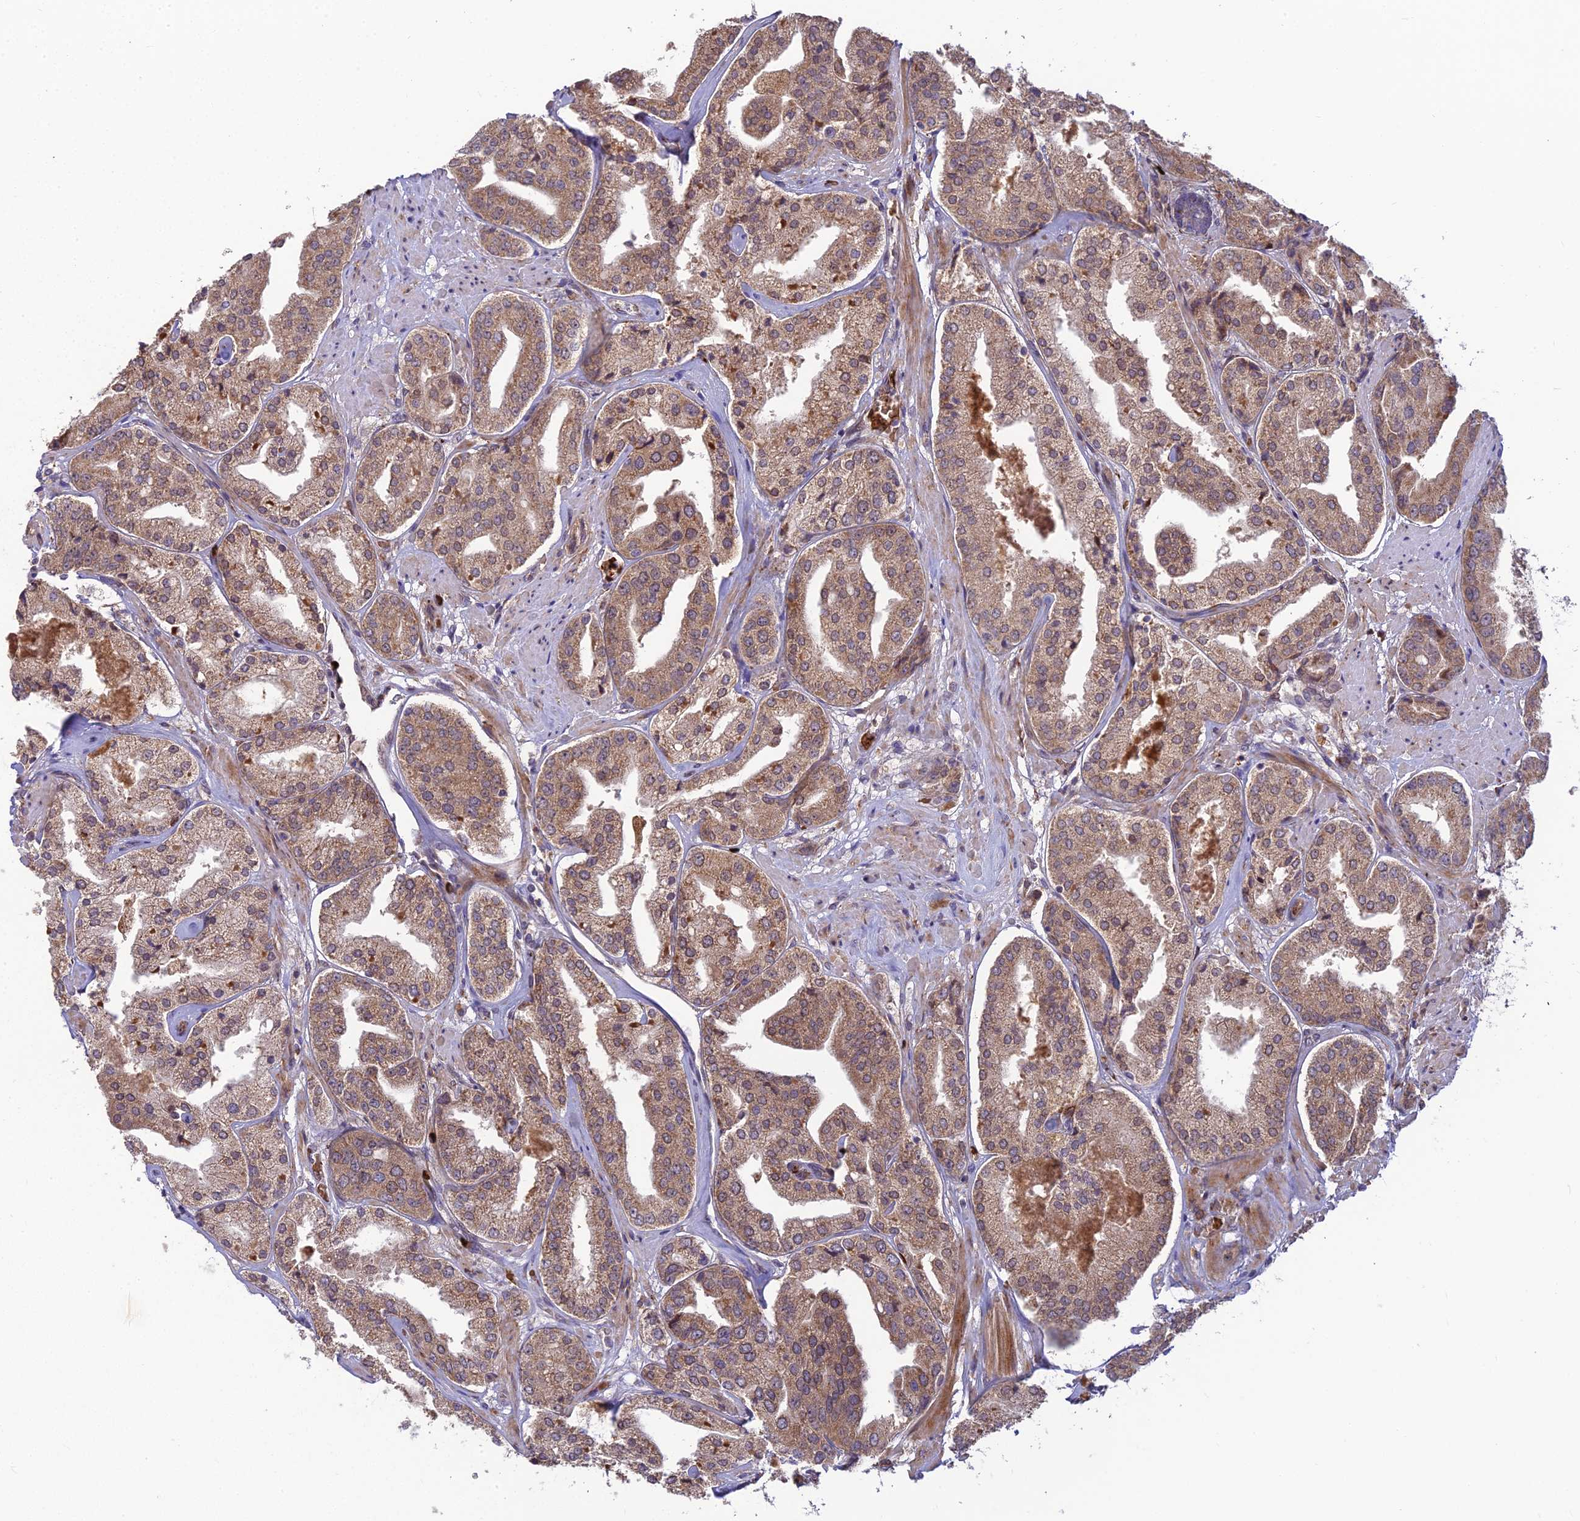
{"staining": {"intensity": "weak", "quantity": ">75%", "location": "cytoplasmic/membranous"}, "tissue": "prostate cancer", "cell_type": "Tumor cells", "image_type": "cancer", "snomed": [{"axis": "morphology", "description": "Adenocarcinoma, High grade"}, {"axis": "topography", "description": "Prostate"}], "caption": "Adenocarcinoma (high-grade) (prostate) was stained to show a protein in brown. There is low levels of weak cytoplasmic/membranous expression in approximately >75% of tumor cells.", "gene": "UFSP2", "patient": {"sex": "male", "age": 63}}